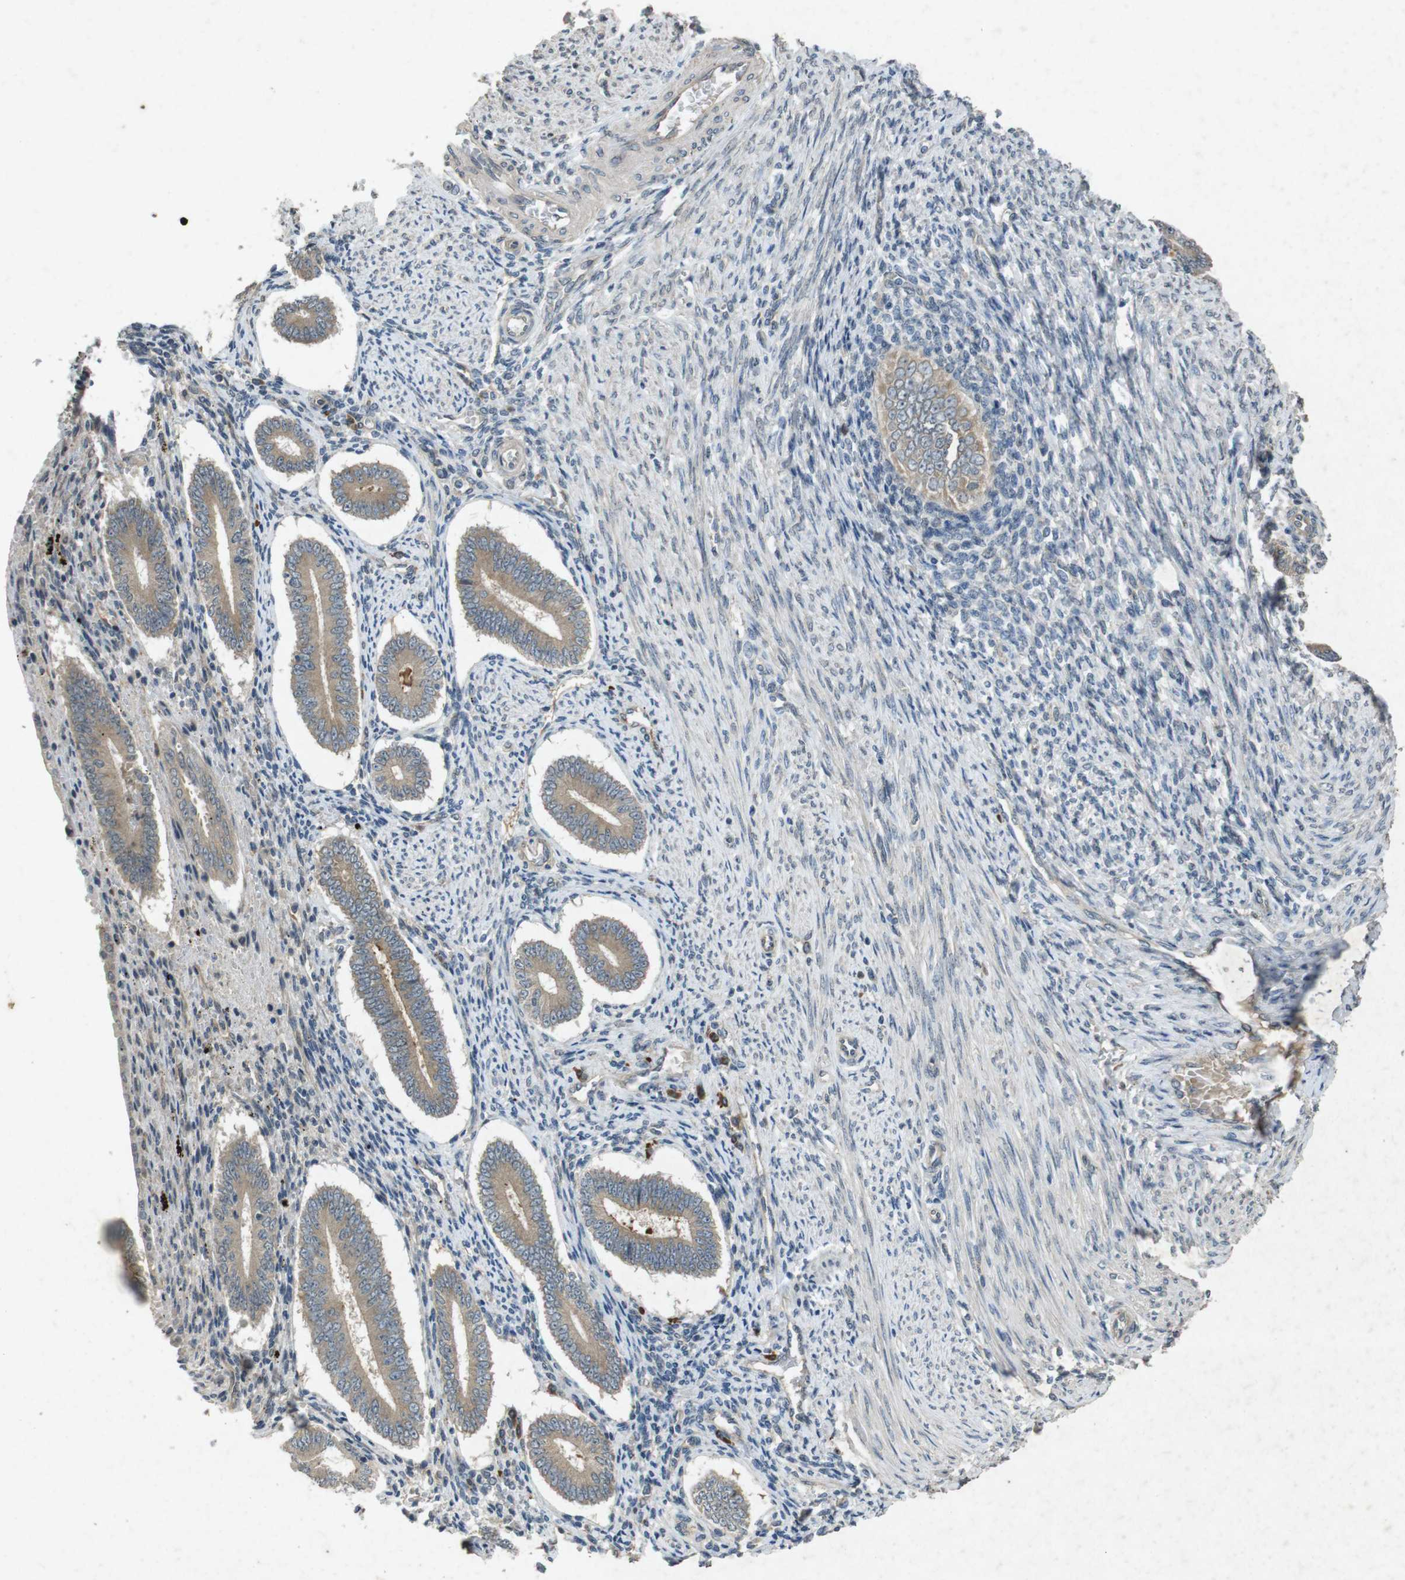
{"staining": {"intensity": "weak", "quantity": ">75%", "location": "cytoplasmic/membranous"}, "tissue": "endometrium", "cell_type": "Cells in endometrial stroma", "image_type": "normal", "snomed": [{"axis": "morphology", "description": "Normal tissue, NOS"}, {"axis": "topography", "description": "Endometrium"}], "caption": "Protein analysis of unremarkable endometrium reveals weak cytoplasmic/membranous positivity in about >75% of cells in endometrial stroma.", "gene": "FLCN", "patient": {"sex": "female", "age": 42}}